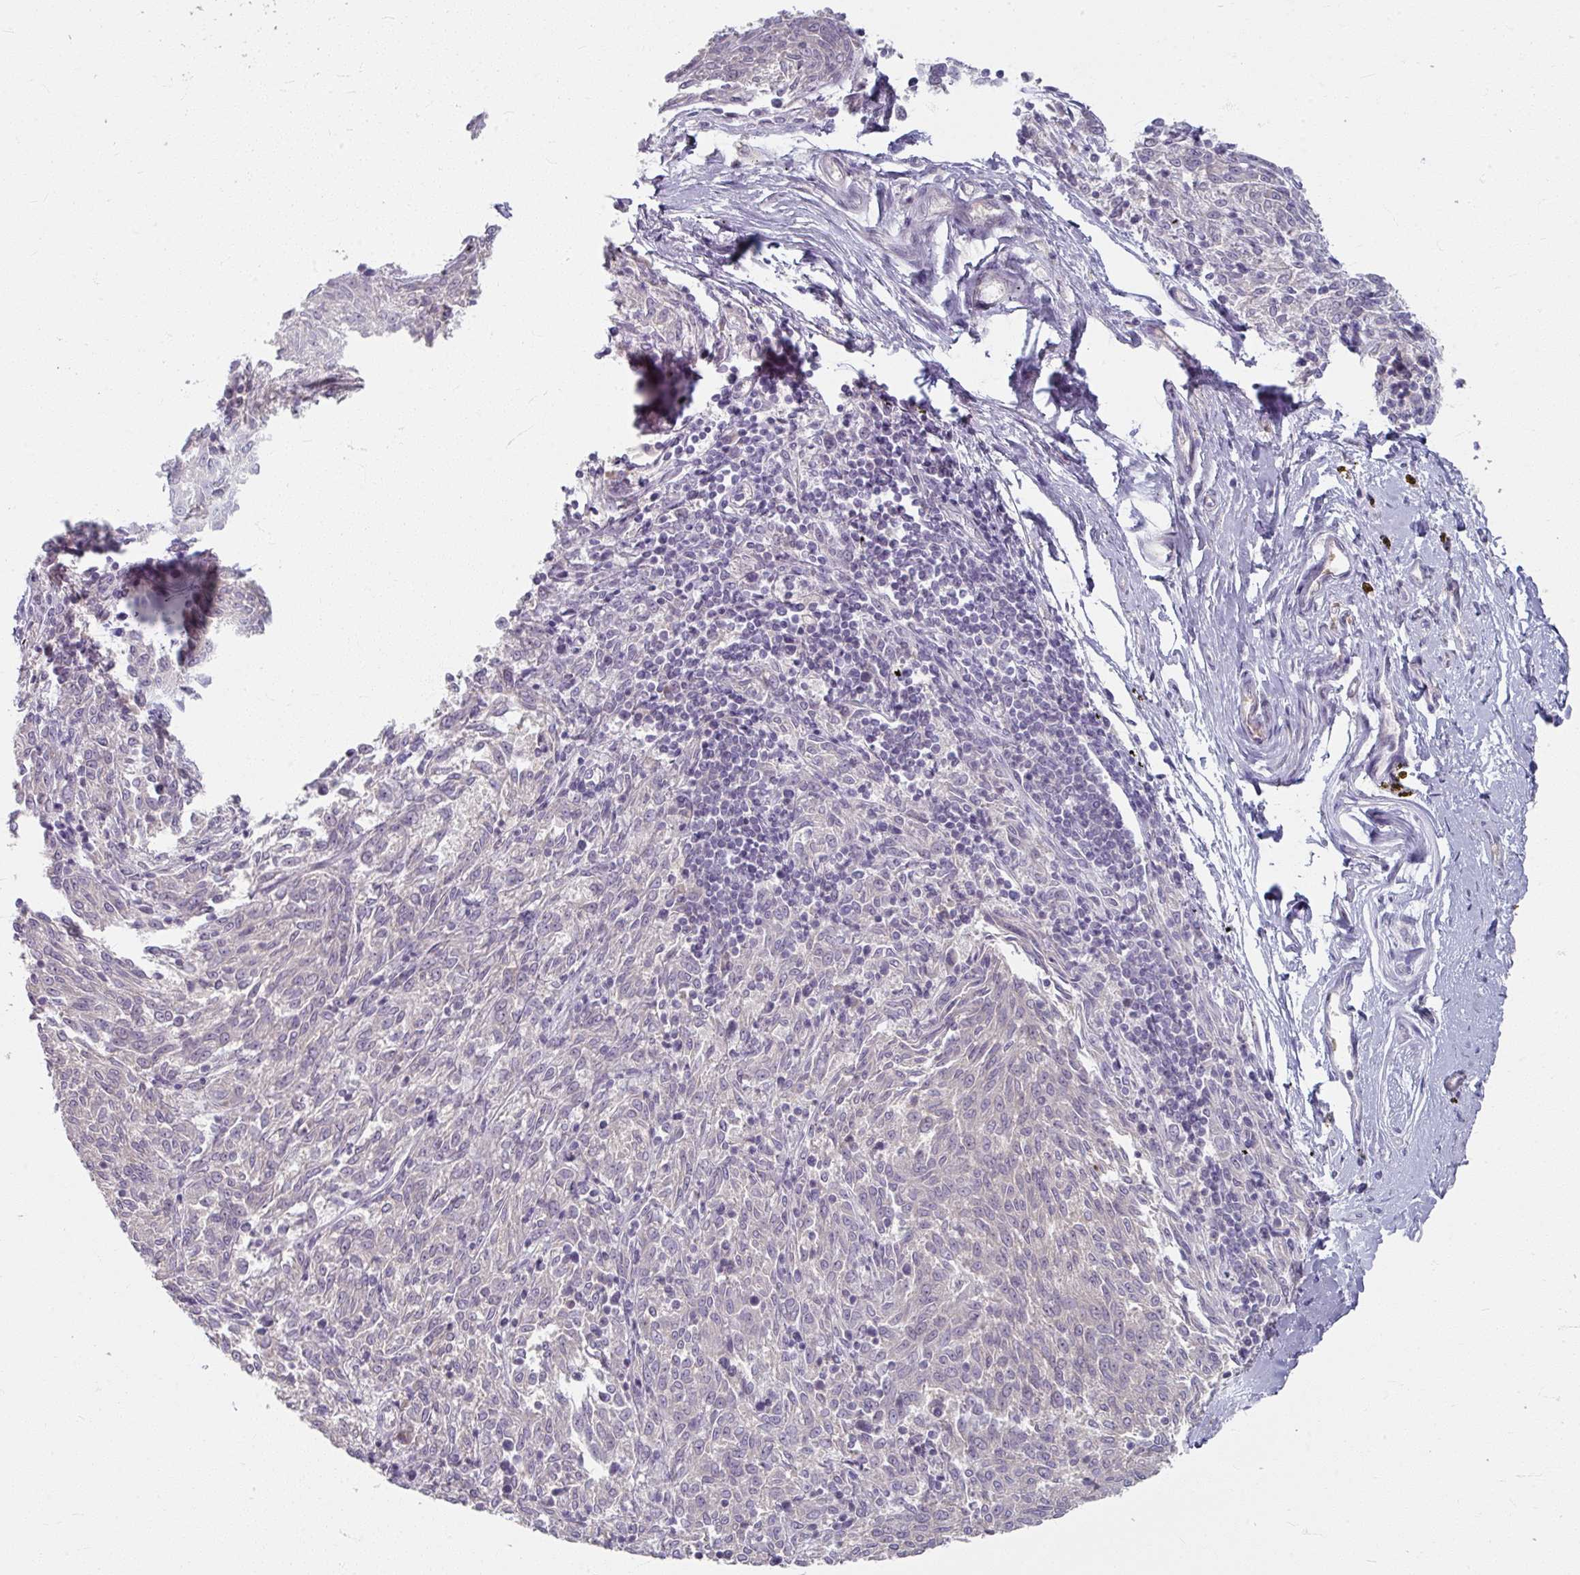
{"staining": {"intensity": "negative", "quantity": "none", "location": "none"}, "tissue": "melanoma", "cell_type": "Tumor cells", "image_type": "cancer", "snomed": [{"axis": "morphology", "description": "Malignant melanoma, NOS"}, {"axis": "topography", "description": "Skin"}], "caption": "Tumor cells show no significant protein positivity in malignant melanoma.", "gene": "KMT5C", "patient": {"sex": "female", "age": 72}}